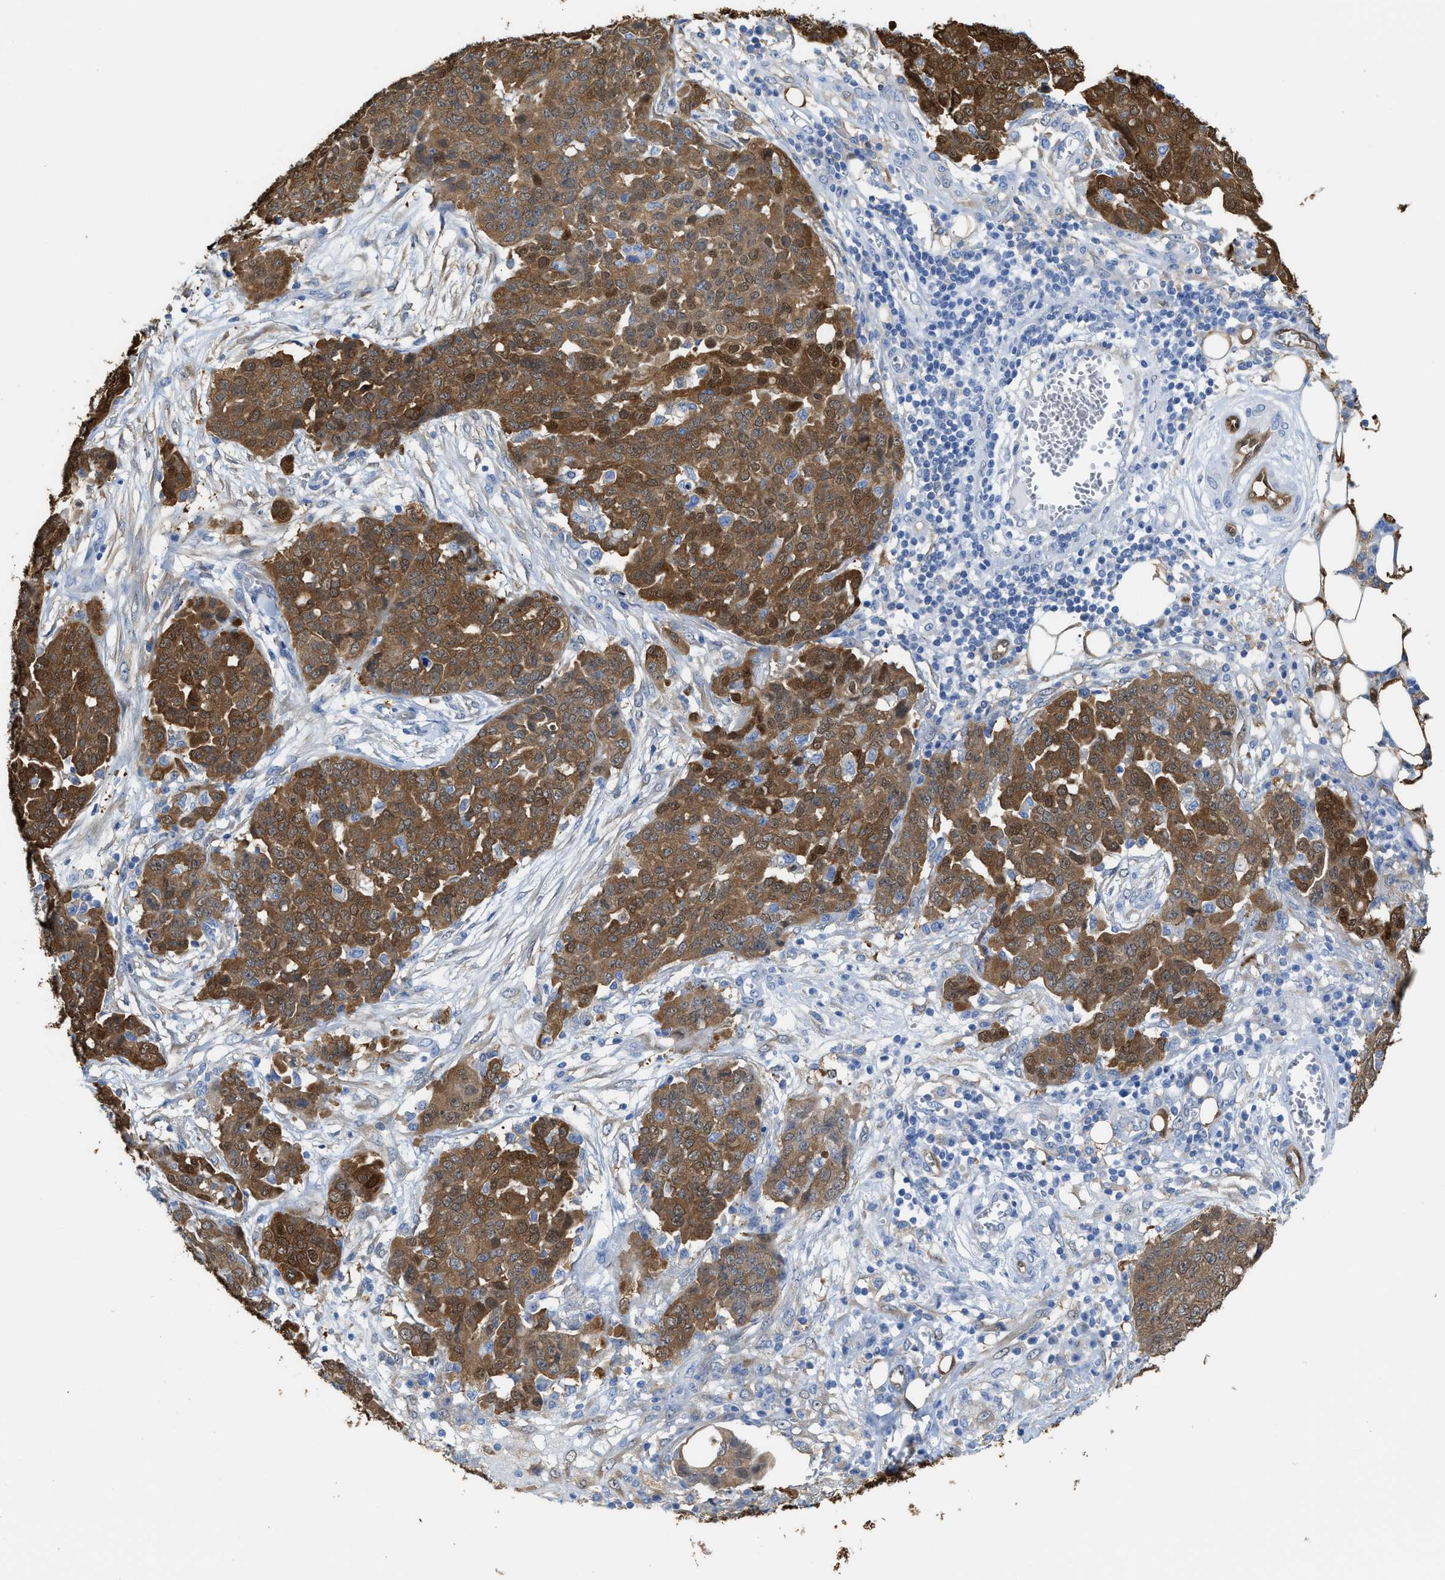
{"staining": {"intensity": "moderate", "quantity": ">75%", "location": "cytoplasmic/membranous,nuclear"}, "tissue": "ovarian cancer", "cell_type": "Tumor cells", "image_type": "cancer", "snomed": [{"axis": "morphology", "description": "Cystadenocarcinoma, serous, NOS"}, {"axis": "topography", "description": "Soft tissue"}, {"axis": "topography", "description": "Ovary"}], "caption": "High-magnification brightfield microscopy of ovarian cancer stained with DAB (brown) and counterstained with hematoxylin (blue). tumor cells exhibit moderate cytoplasmic/membranous and nuclear expression is identified in about>75% of cells. Nuclei are stained in blue.", "gene": "ASS1", "patient": {"sex": "female", "age": 57}}